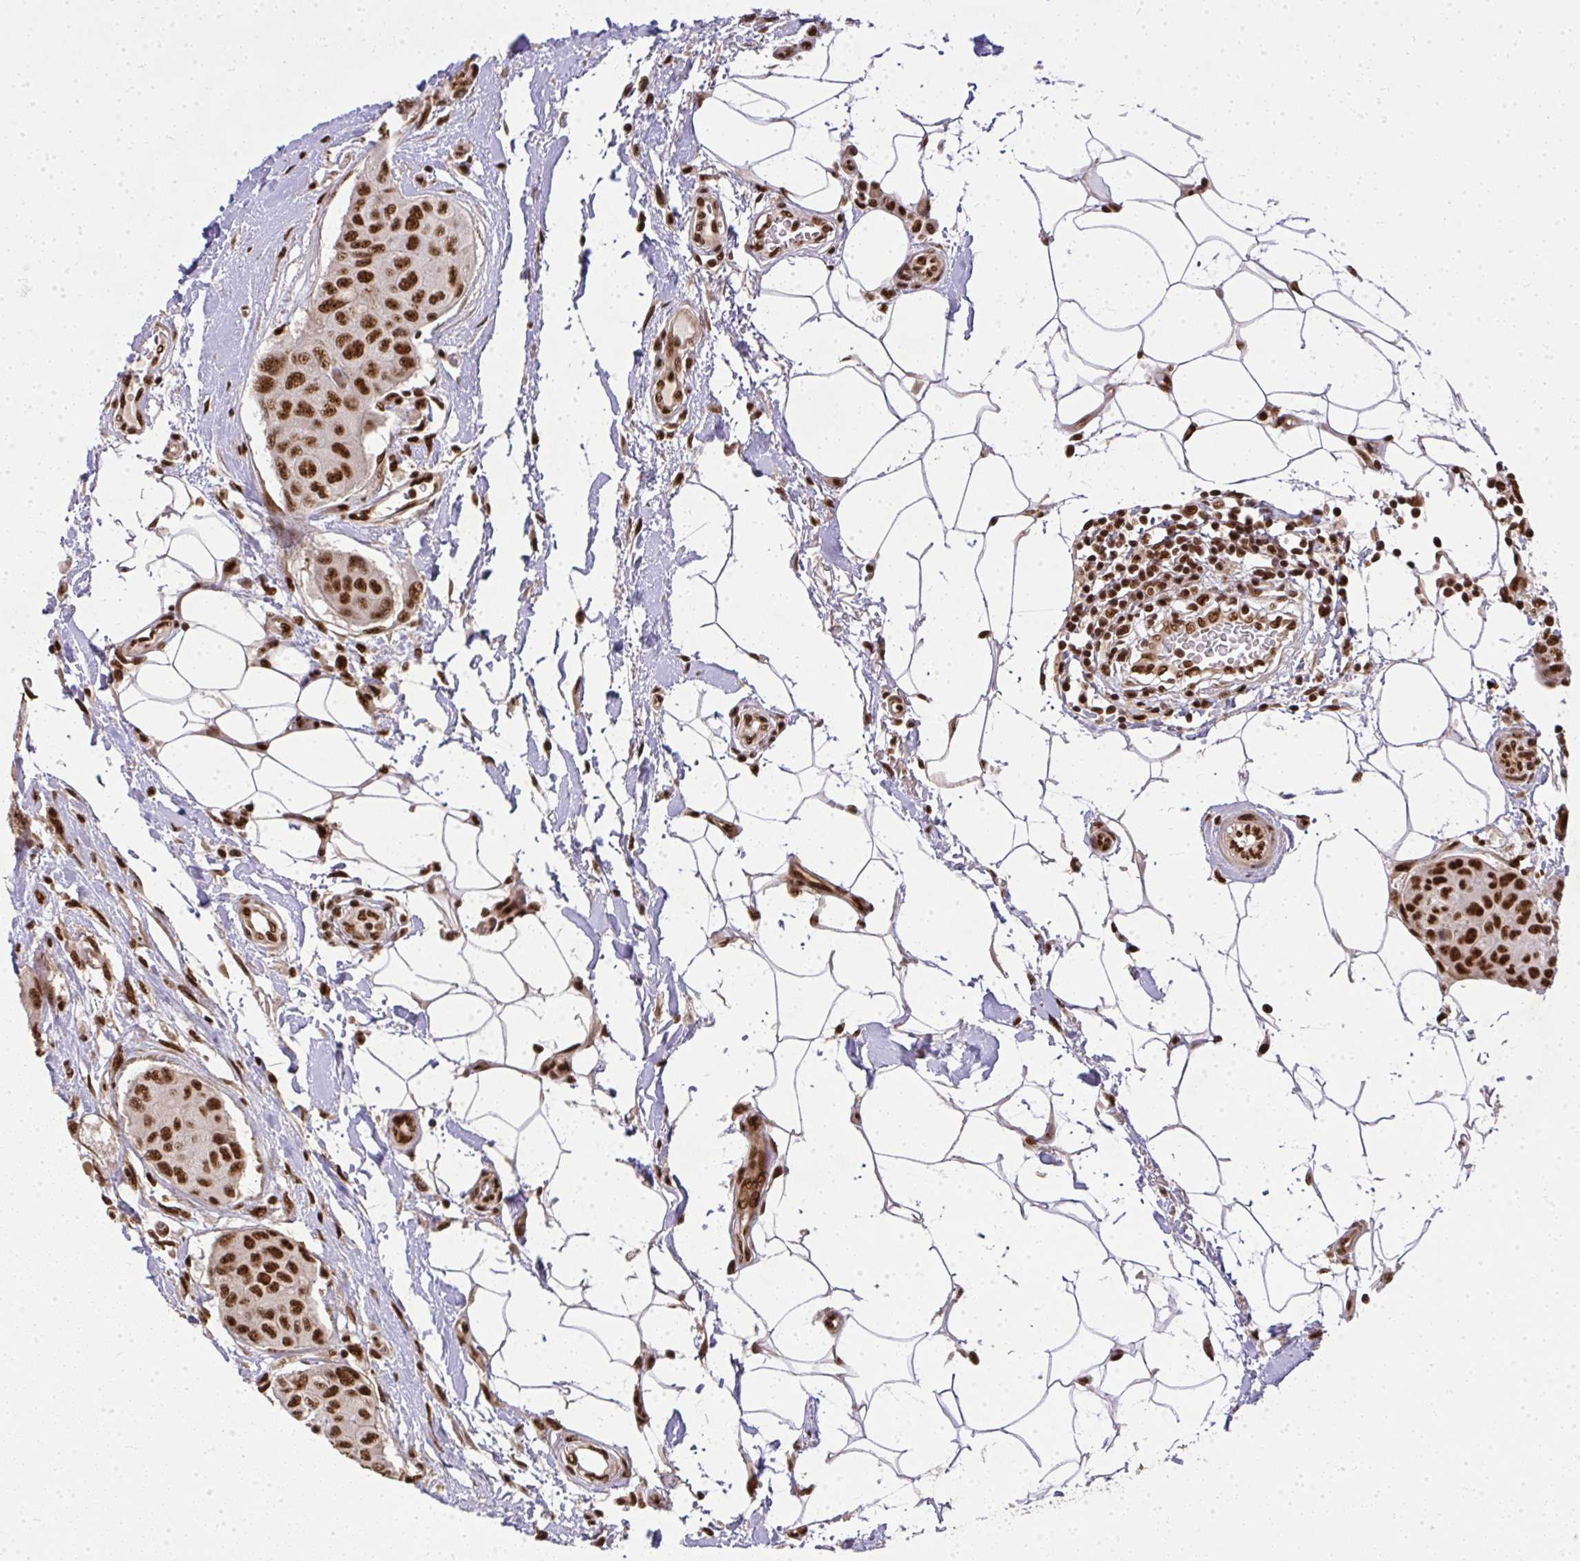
{"staining": {"intensity": "strong", "quantity": ">75%", "location": "nuclear"}, "tissue": "breast cancer", "cell_type": "Tumor cells", "image_type": "cancer", "snomed": [{"axis": "morphology", "description": "Duct carcinoma"}, {"axis": "topography", "description": "Breast"}, {"axis": "topography", "description": "Lymph node"}], "caption": "Breast infiltrating ductal carcinoma stained for a protein displays strong nuclear positivity in tumor cells. The staining is performed using DAB (3,3'-diaminobenzidine) brown chromogen to label protein expression. The nuclei are counter-stained blue using hematoxylin.", "gene": "U2AF1", "patient": {"sex": "female", "age": 80}}